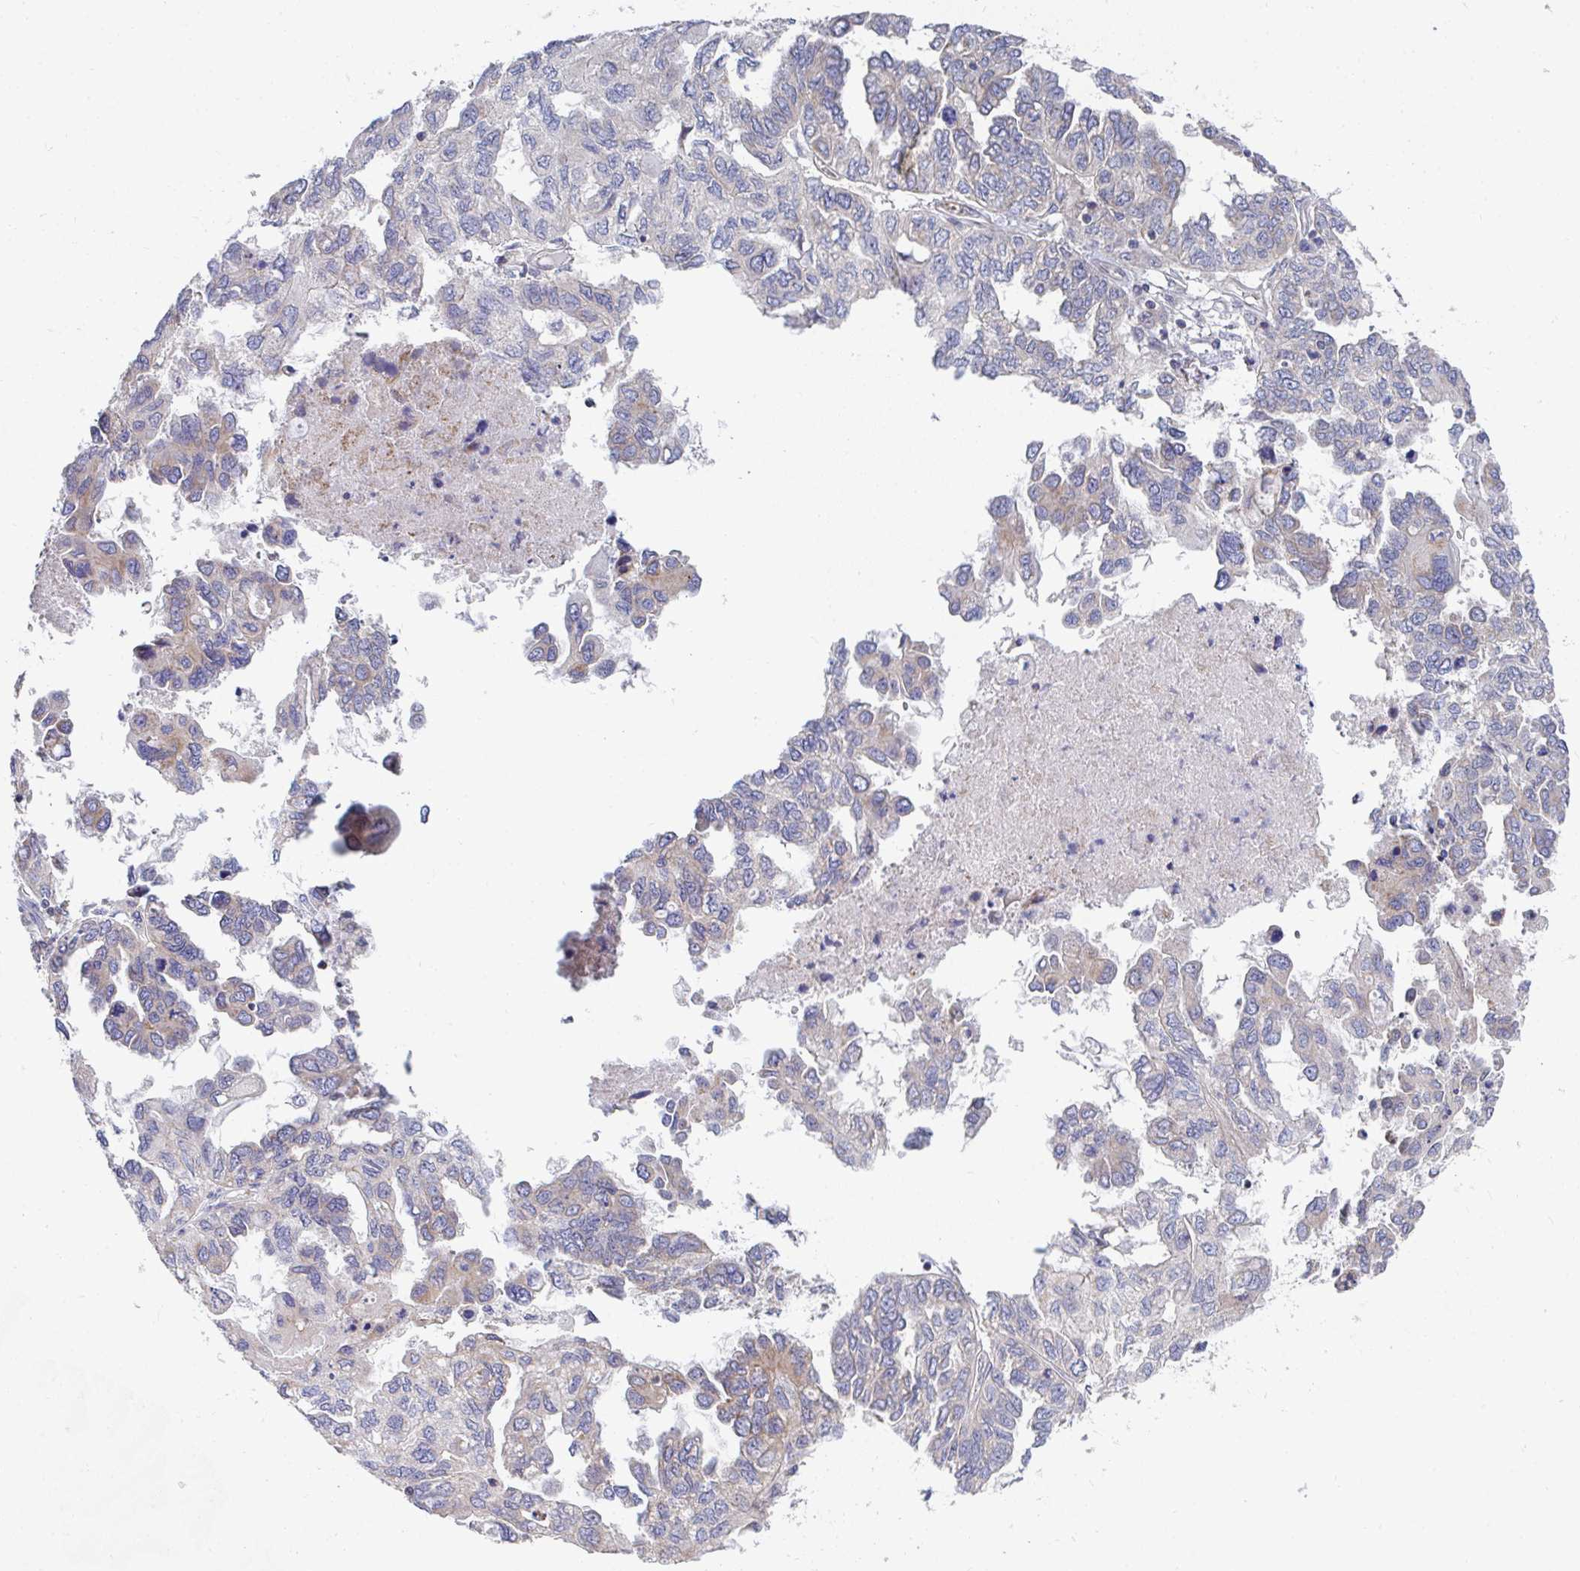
{"staining": {"intensity": "moderate", "quantity": "<25%", "location": "cytoplasmic/membranous"}, "tissue": "ovarian cancer", "cell_type": "Tumor cells", "image_type": "cancer", "snomed": [{"axis": "morphology", "description": "Cystadenocarcinoma, serous, NOS"}, {"axis": "topography", "description": "Ovary"}], "caption": "Human ovarian cancer stained for a protein (brown) displays moderate cytoplasmic/membranous positive expression in about <25% of tumor cells.", "gene": "EIF1AD", "patient": {"sex": "female", "age": 53}}